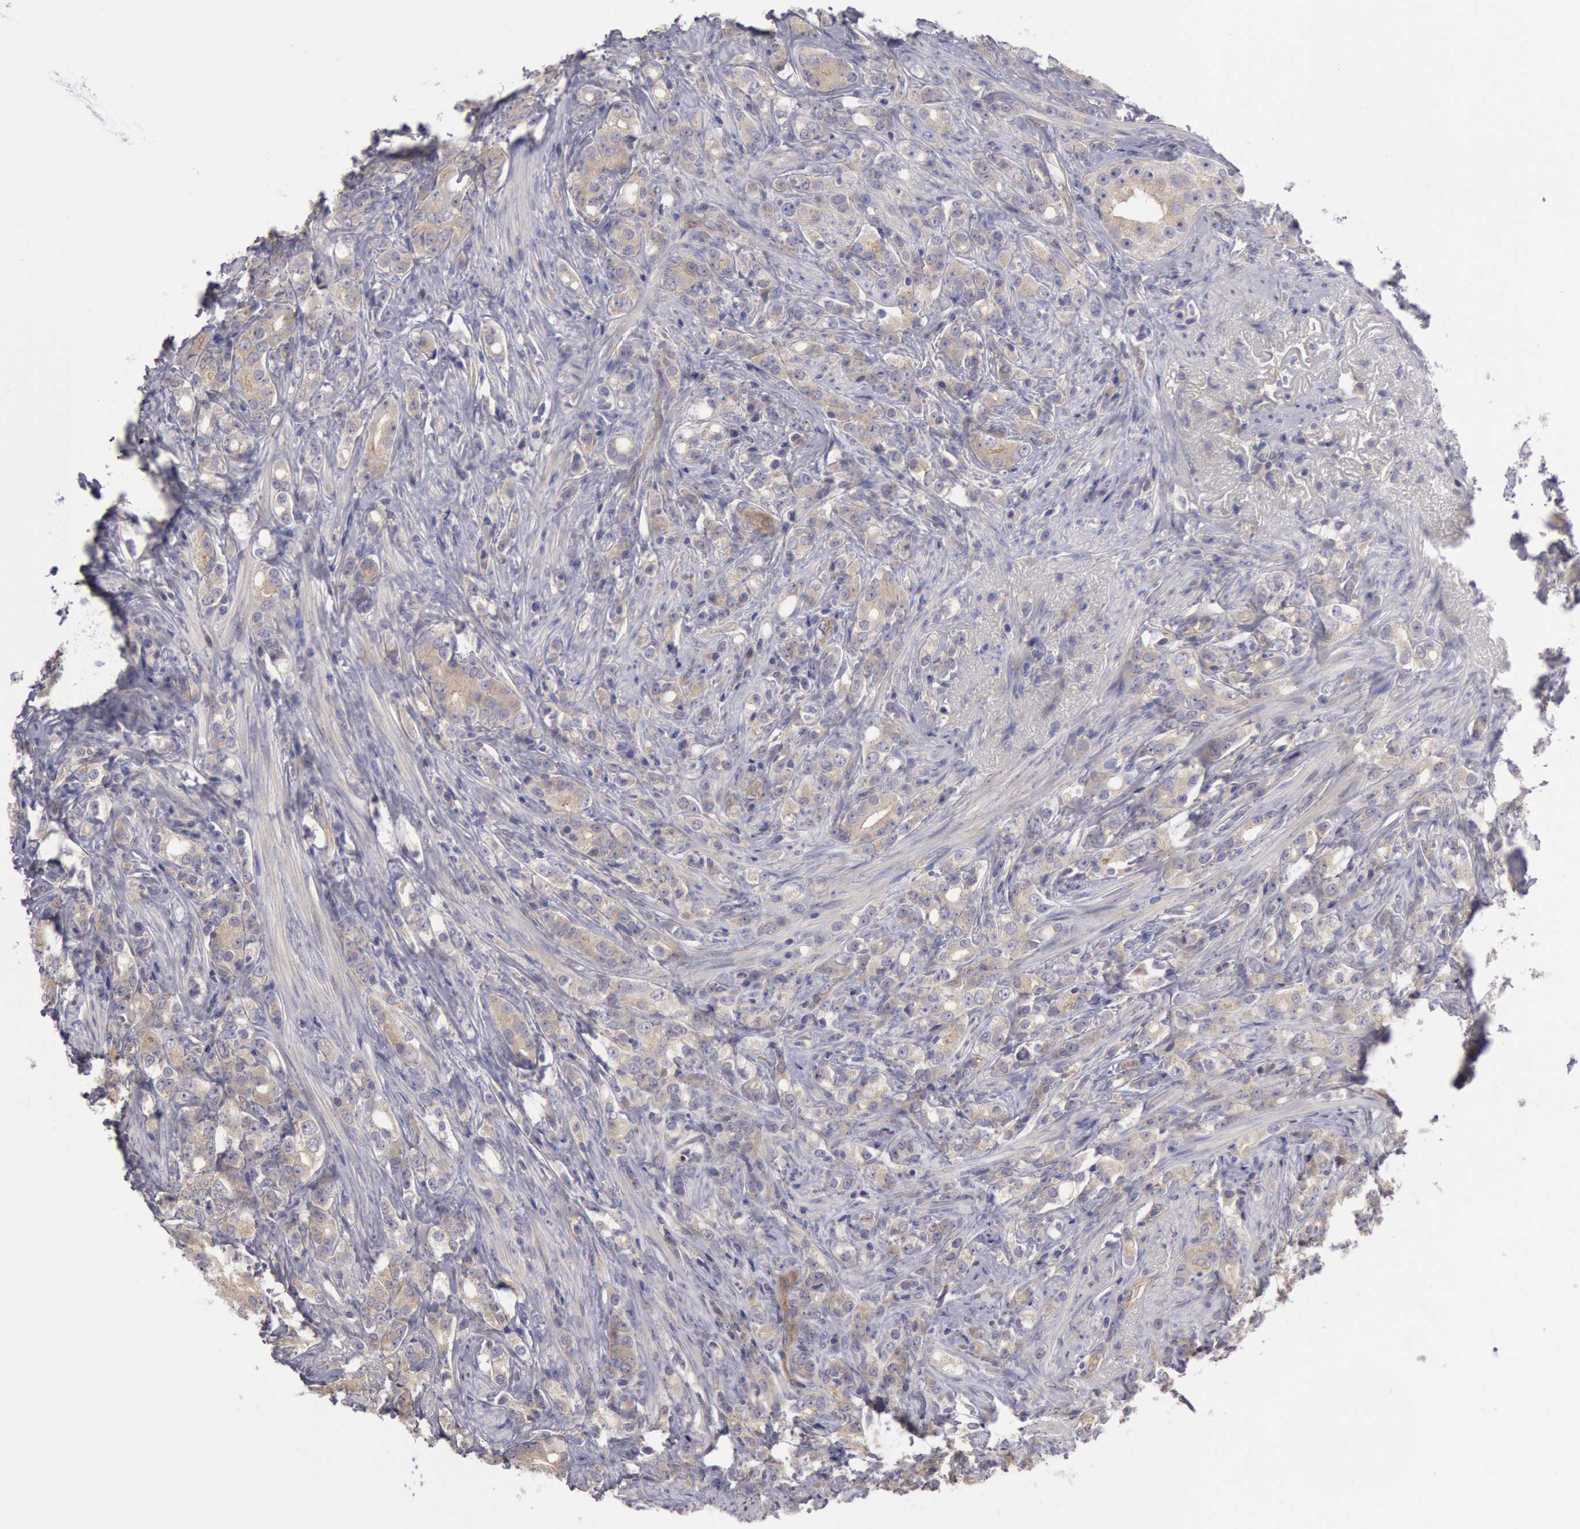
{"staining": {"intensity": "negative", "quantity": "none", "location": "none"}, "tissue": "prostate cancer", "cell_type": "Tumor cells", "image_type": "cancer", "snomed": [{"axis": "morphology", "description": "Adenocarcinoma, Medium grade"}, {"axis": "topography", "description": "Prostate"}], "caption": "This photomicrograph is of prostate cancer (medium-grade adenocarcinoma) stained with immunohistochemistry (IHC) to label a protein in brown with the nuclei are counter-stained blue. There is no expression in tumor cells. The staining was performed using DAB (3,3'-diaminobenzidine) to visualize the protein expression in brown, while the nuclei were stained in blue with hematoxylin (Magnification: 20x).", "gene": "AMOTL1", "patient": {"sex": "male", "age": 59}}